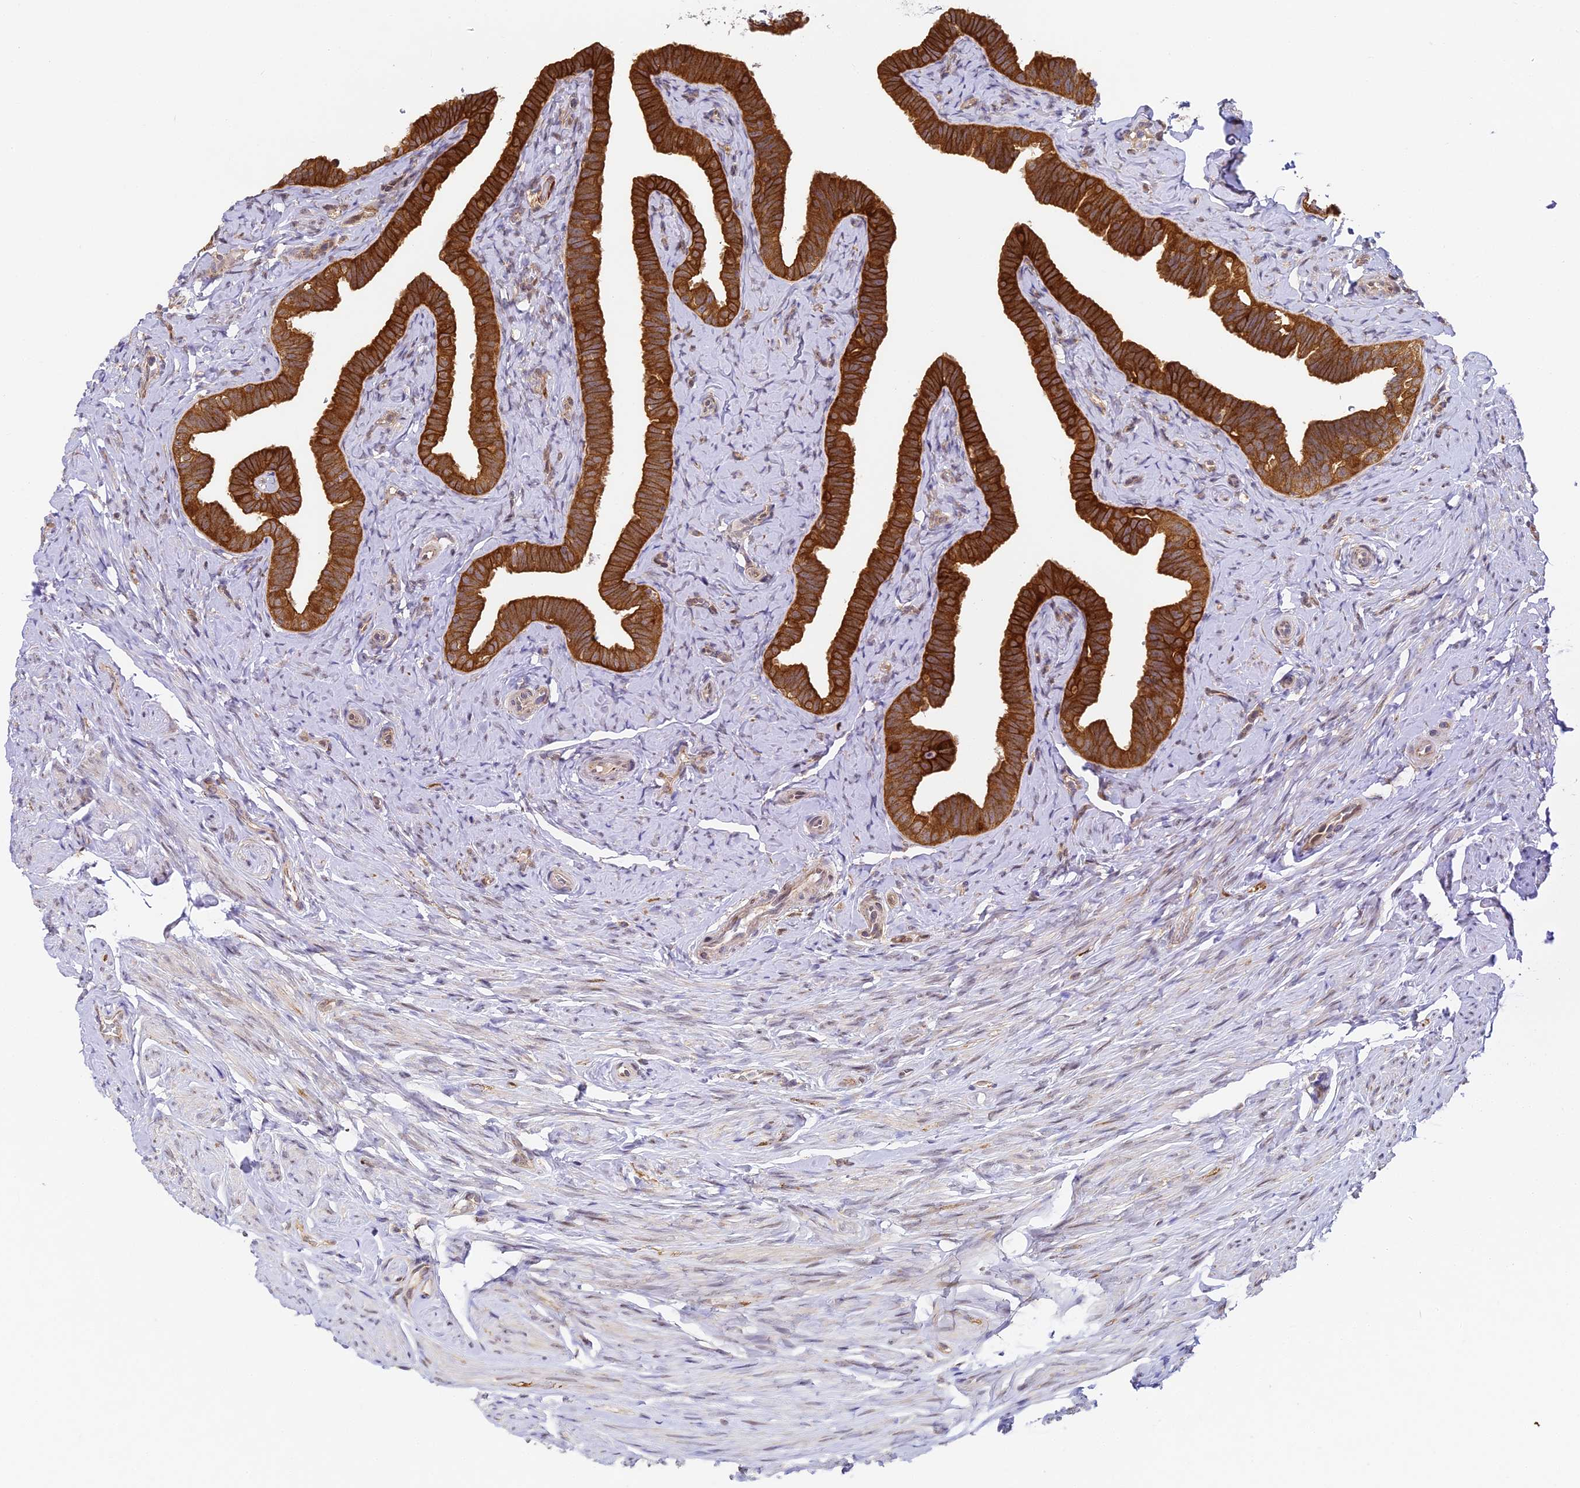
{"staining": {"intensity": "strong", "quantity": ">75%", "location": "cytoplasmic/membranous"}, "tissue": "fallopian tube", "cell_type": "Glandular cells", "image_type": "normal", "snomed": [{"axis": "morphology", "description": "Normal tissue, NOS"}, {"axis": "topography", "description": "Fallopian tube"}], "caption": "This histopathology image exhibits normal fallopian tube stained with IHC to label a protein in brown. The cytoplasmic/membranous of glandular cells show strong positivity for the protein. Nuclei are counter-stained blue.", "gene": "DNAAF10", "patient": {"sex": "female", "age": 39}}